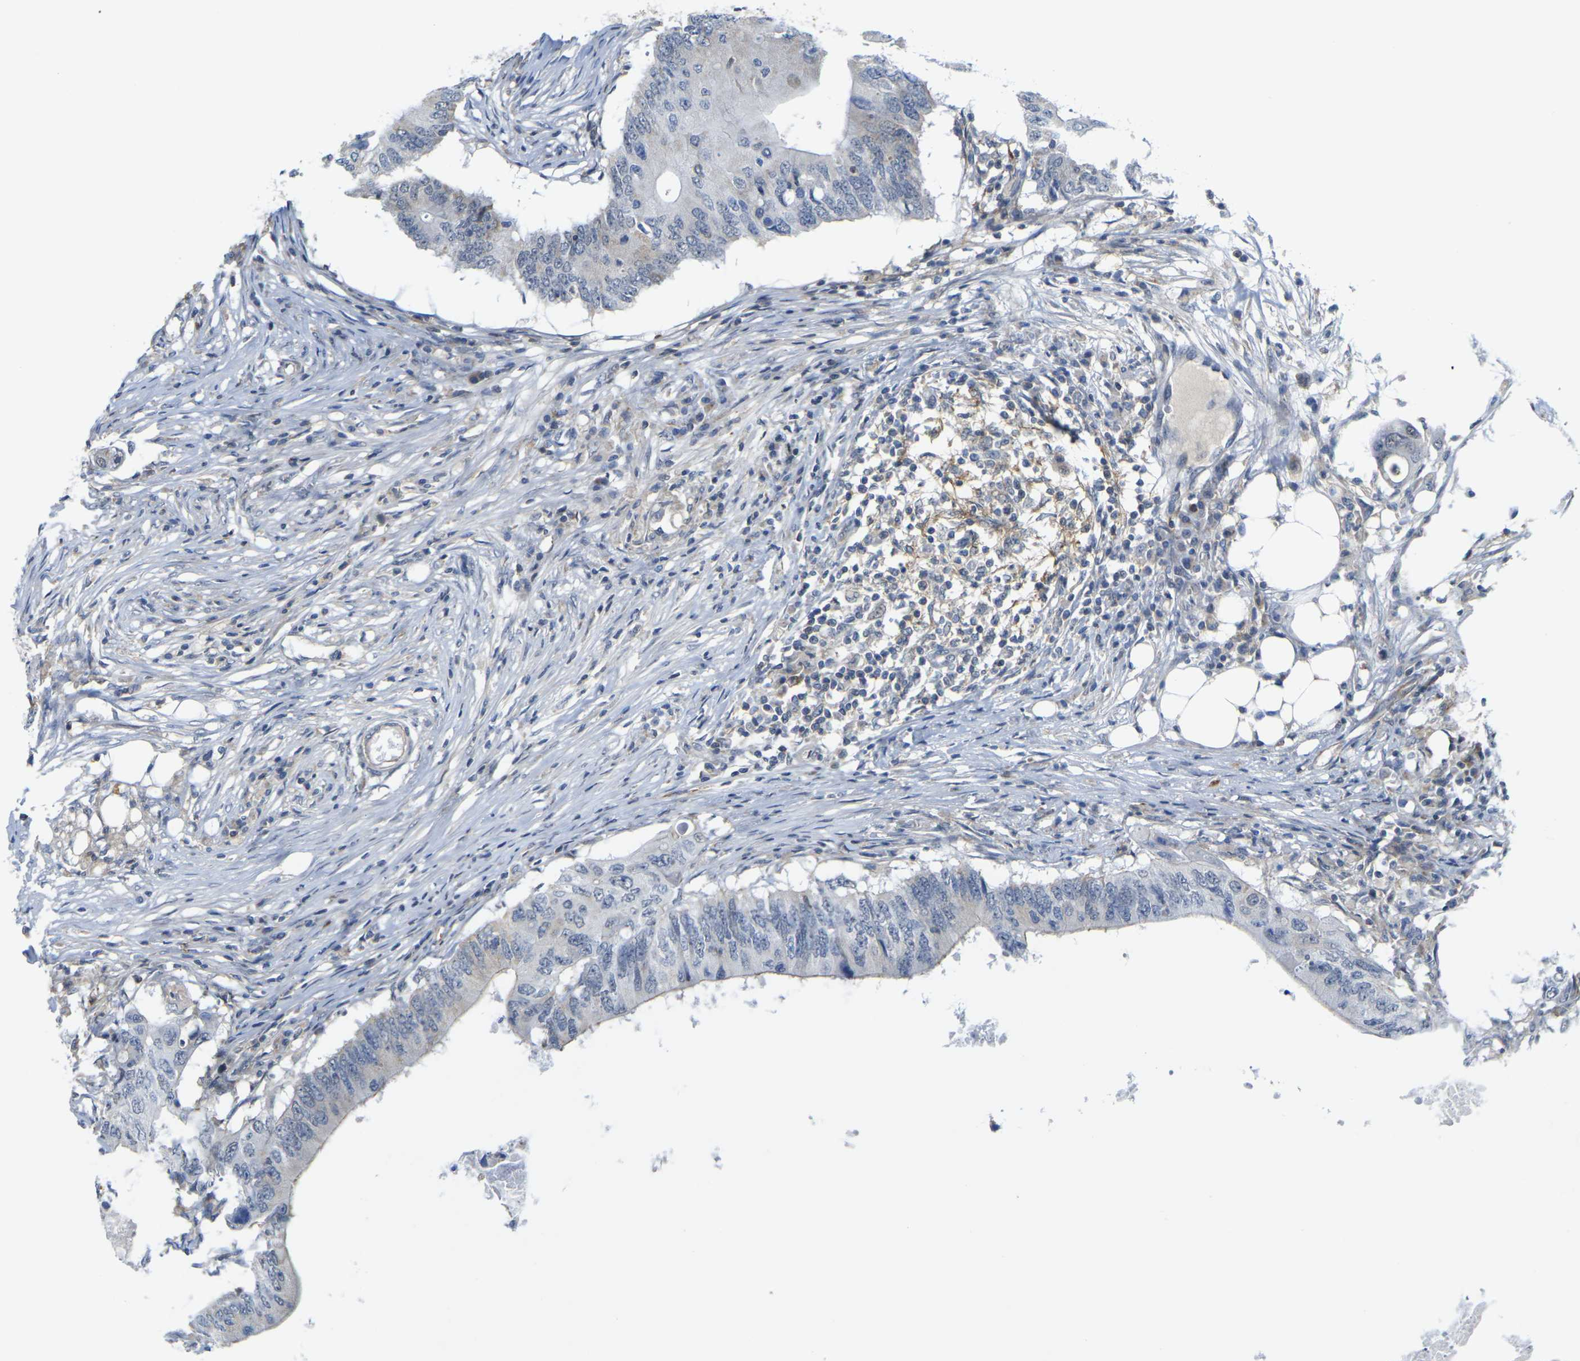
{"staining": {"intensity": "weak", "quantity": "<25%", "location": "cytoplasmic/membranous"}, "tissue": "colorectal cancer", "cell_type": "Tumor cells", "image_type": "cancer", "snomed": [{"axis": "morphology", "description": "Adenocarcinoma, NOS"}, {"axis": "topography", "description": "Colon"}], "caption": "This is an IHC photomicrograph of human adenocarcinoma (colorectal). There is no positivity in tumor cells.", "gene": "OTOF", "patient": {"sex": "male", "age": 71}}